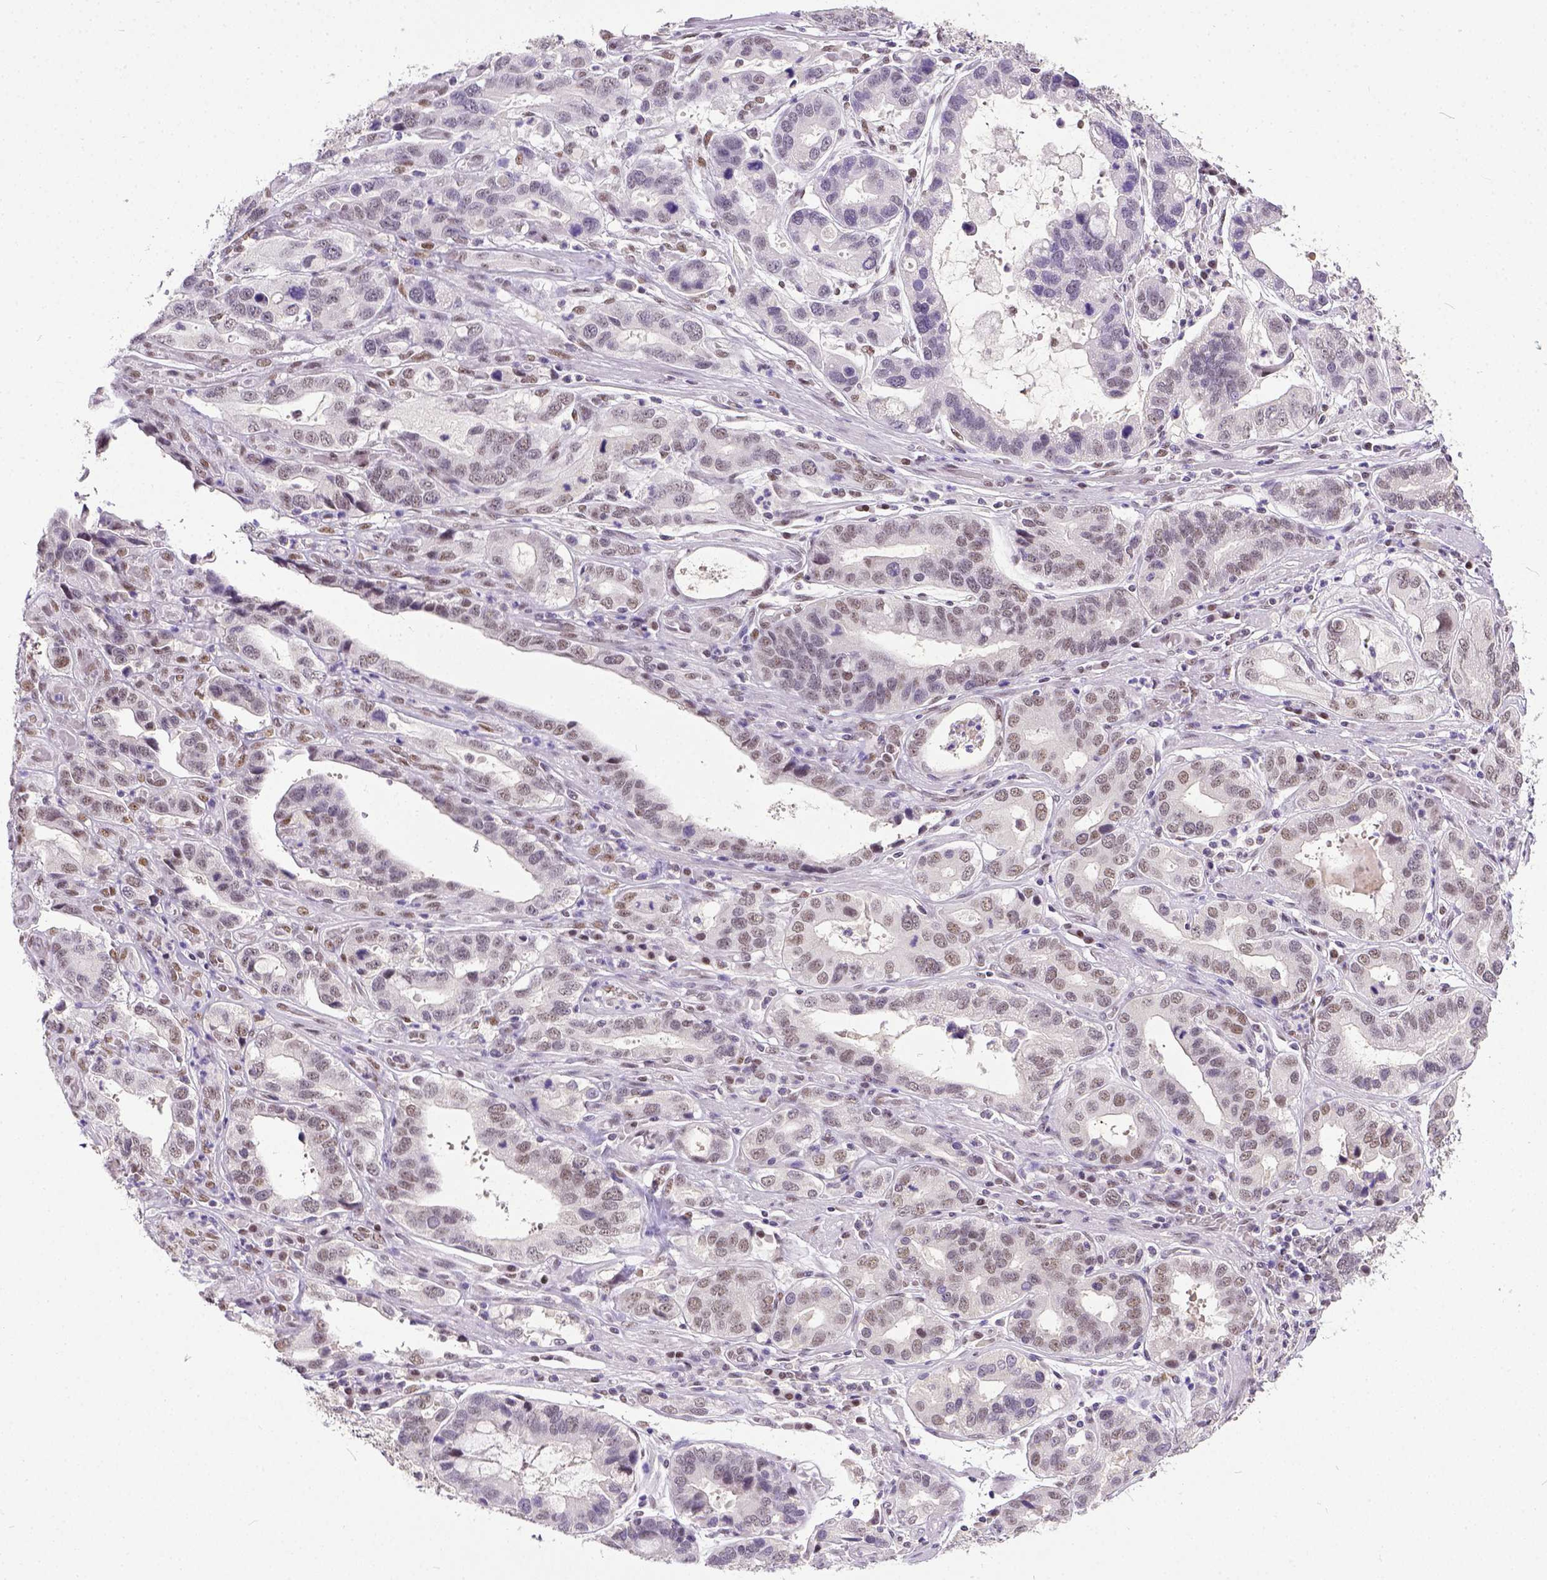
{"staining": {"intensity": "weak", "quantity": "25%-75%", "location": "nuclear"}, "tissue": "stomach cancer", "cell_type": "Tumor cells", "image_type": "cancer", "snomed": [{"axis": "morphology", "description": "Adenocarcinoma, NOS"}, {"axis": "topography", "description": "Stomach, lower"}], "caption": "IHC staining of stomach cancer, which demonstrates low levels of weak nuclear staining in about 25%-75% of tumor cells indicating weak nuclear protein staining. The staining was performed using DAB (3,3'-diaminobenzidine) (brown) for protein detection and nuclei were counterstained in hematoxylin (blue).", "gene": "ERCC1", "patient": {"sex": "female", "age": 76}}